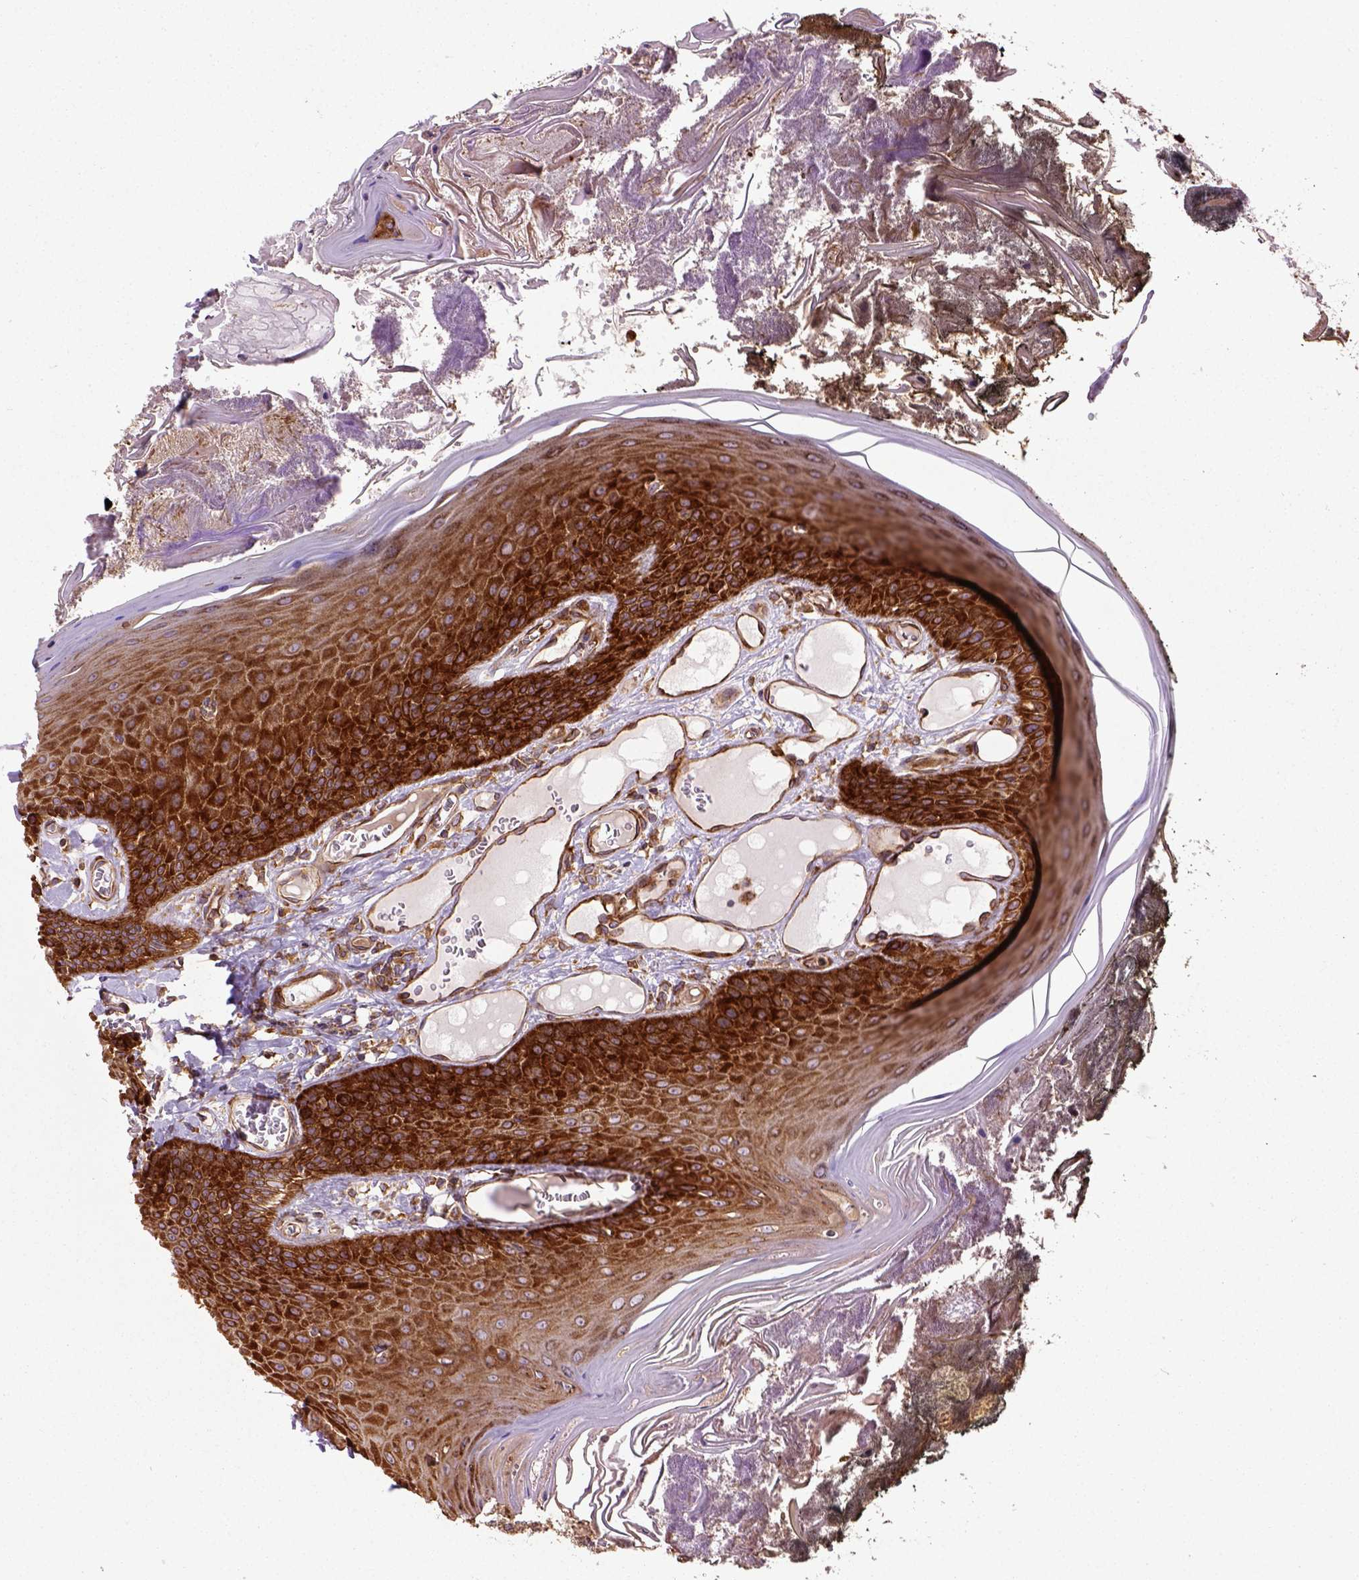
{"staining": {"intensity": "strong", "quantity": ">75%", "location": "cytoplasmic/membranous"}, "tissue": "oral mucosa", "cell_type": "Squamous epithelial cells", "image_type": "normal", "snomed": [{"axis": "morphology", "description": "Normal tissue, NOS"}, {"axis": "topography", "description": "Oral tissue"}], "caption": "A micrograph showing strong cytoplasmic/membranous expression in approximately >75% of squamous epithelial cells in normal oral mucosa, as visualized by brown immunohistochemical staining.", "gene": "CAPRIN1", "patient": {"sex": "male", "age": 9}}